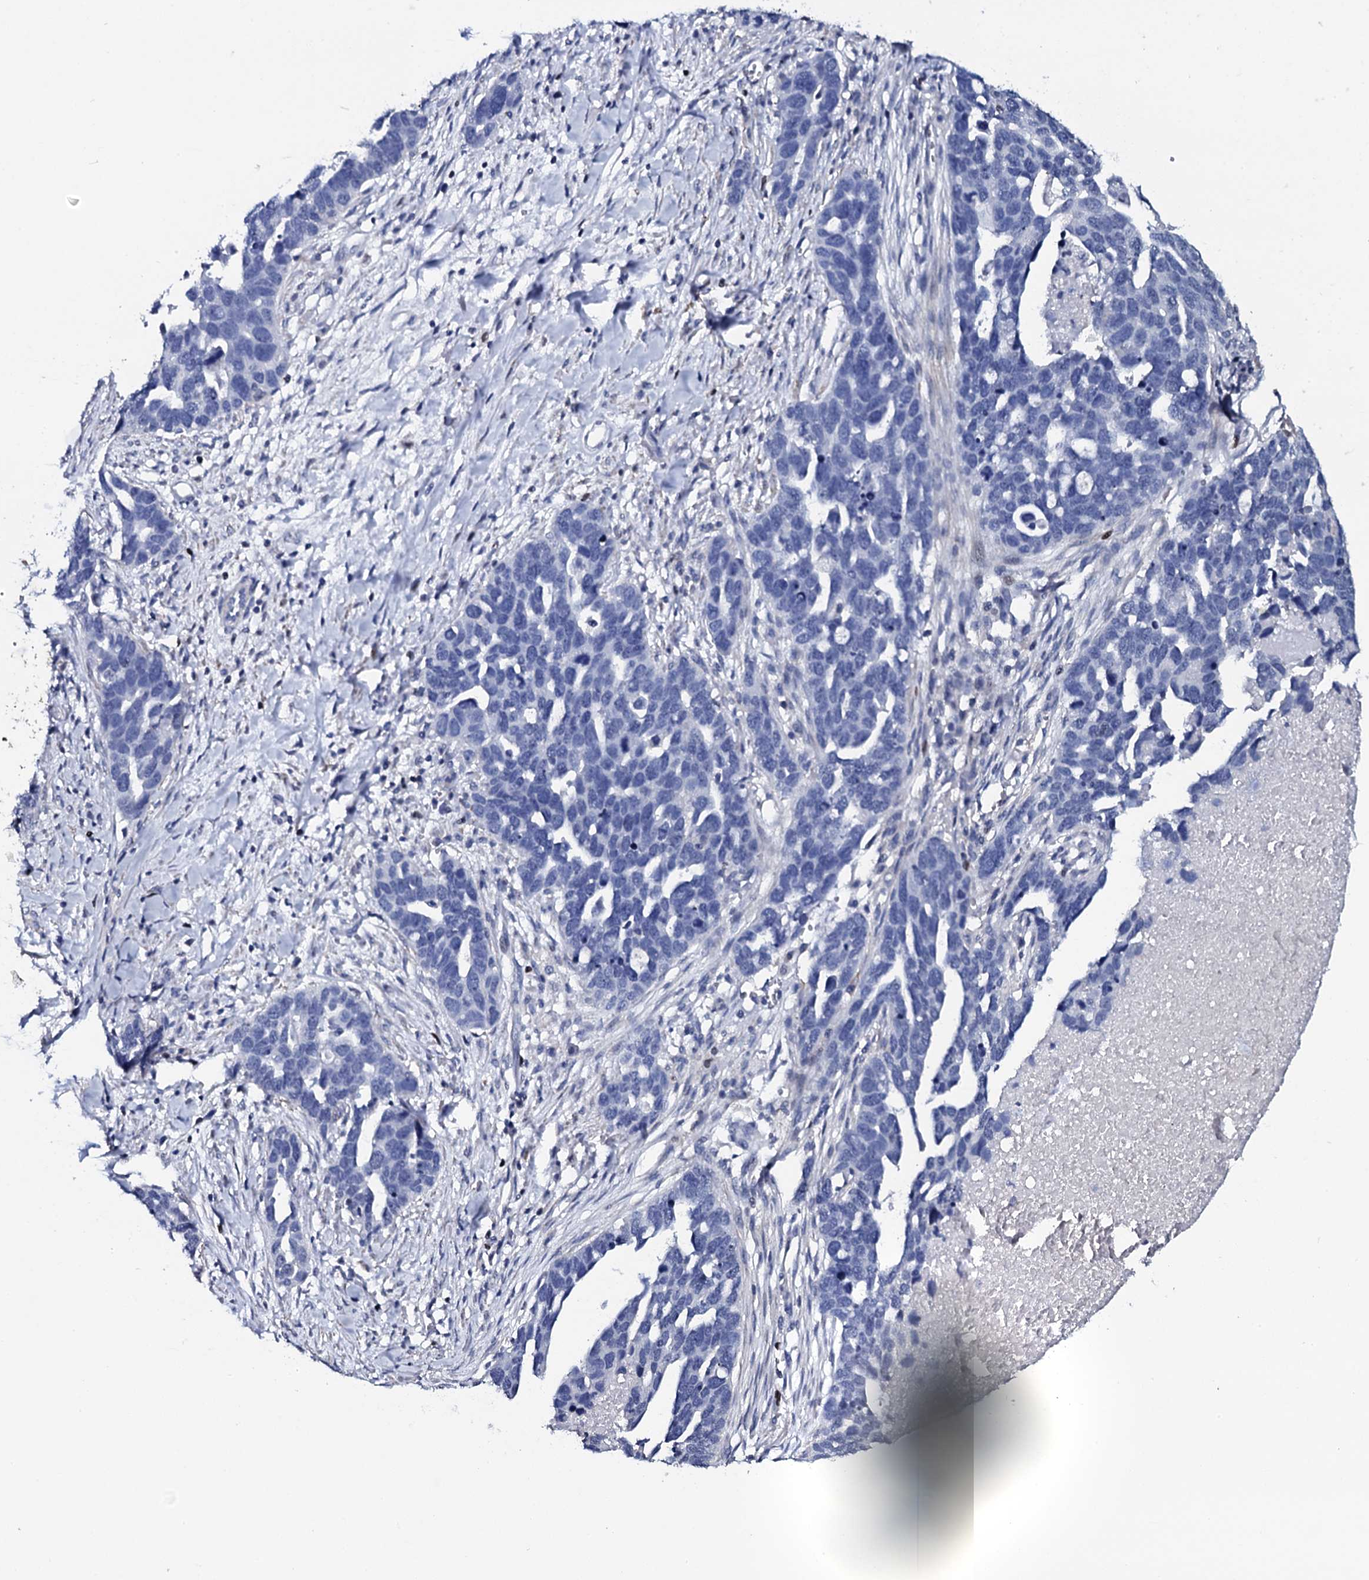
{"staining": {"intensity": "negative", "quantity": "none", "location": "none"}, "tissue": "ovarian cancer", "cell_type": "Tumor cells", "image_type": "cancer", "snomed": [{"axis": "morphology", "description": "Cystadenocarcinoma, serous, NOS"}, {"axis": "topography", "description": "Ovary"}], "caption": "A photomicrograph of ovarian cancer stained for a protein shows no brown staining in tumor cells. The staining is performed using DAB brown chromogen with nuclei counter-stained in using hematoxylin.", "gene": "NPM2", "patient": {"sex": "female", "age": 54}}